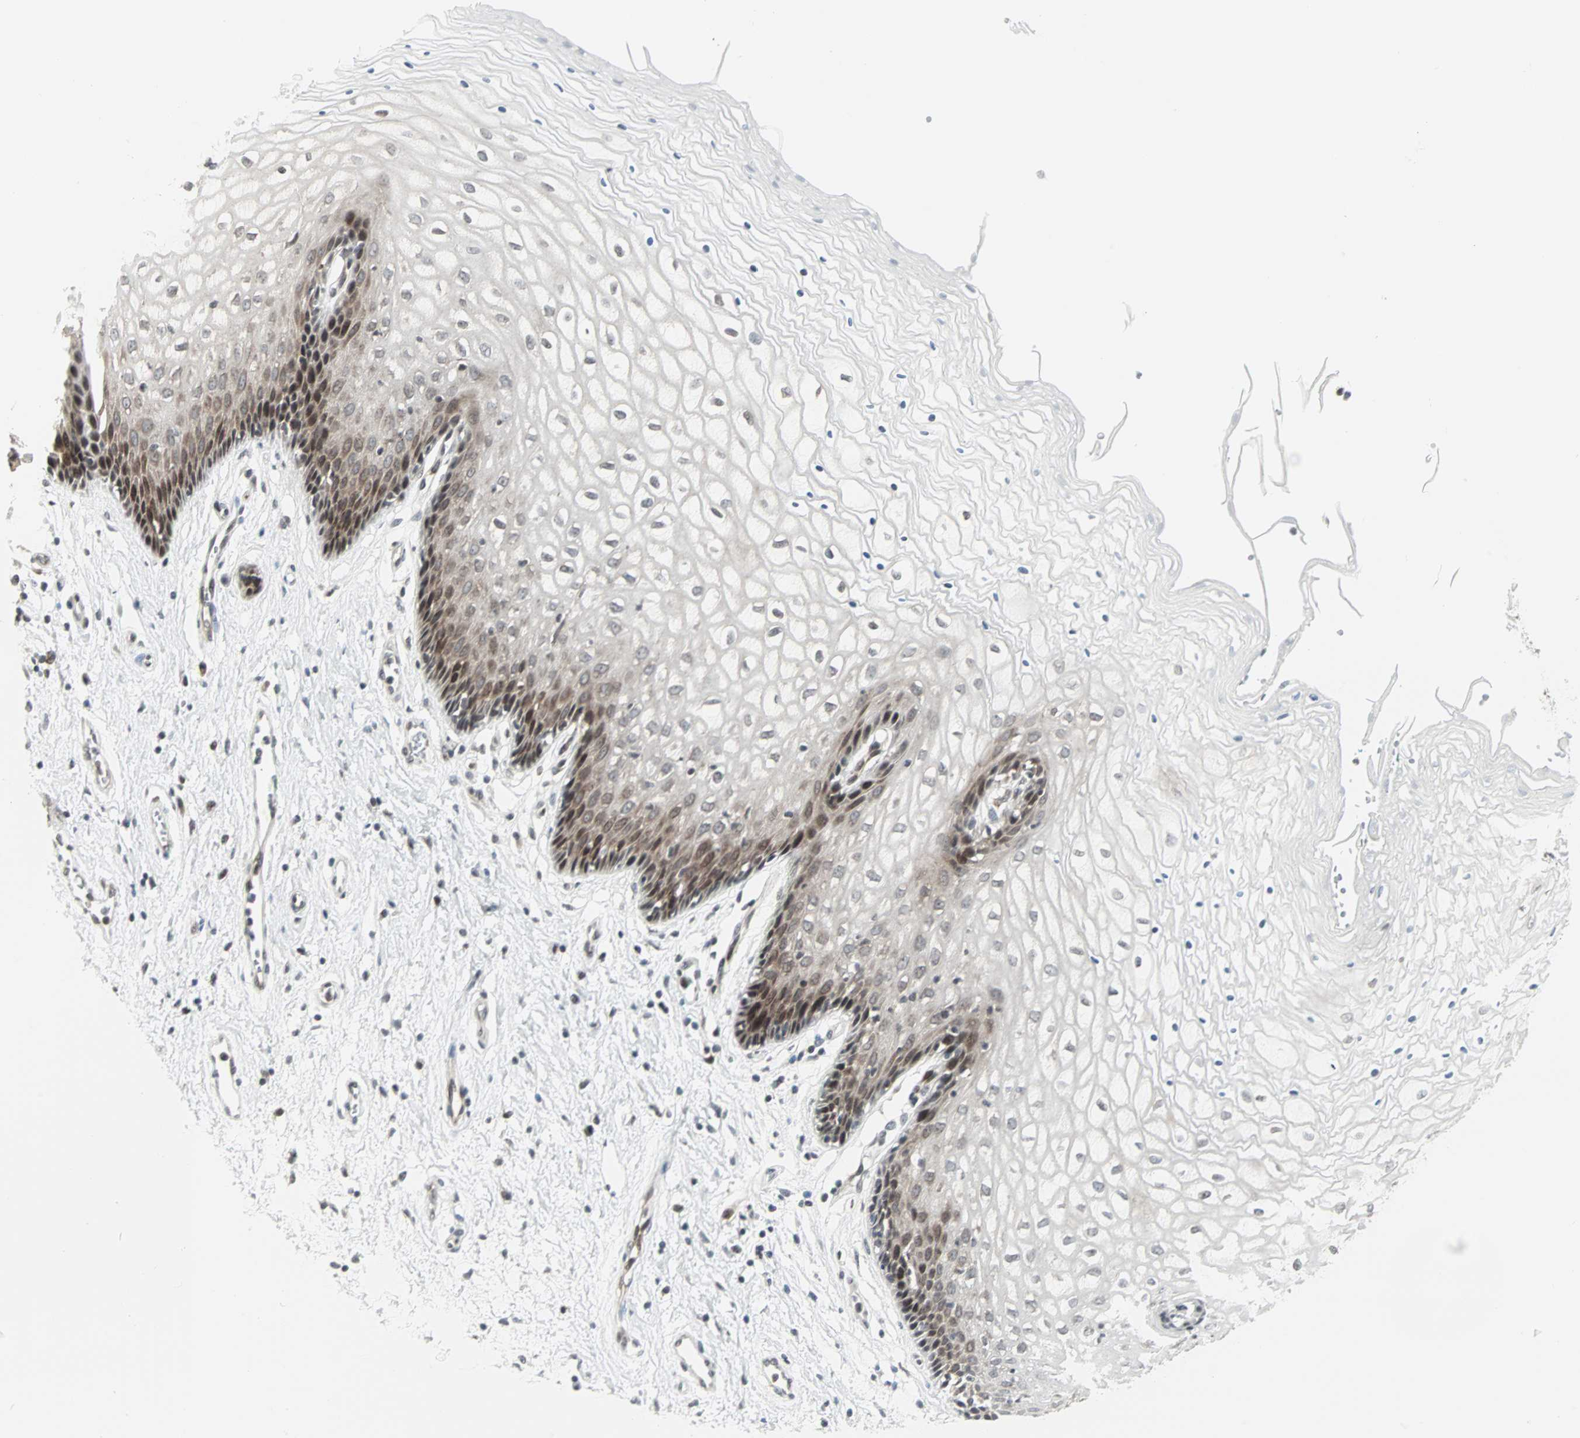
{"staining": {"intensity": "moderate", "quantity": "<25%", "location": "cytoplasmic/membranous,nuclear"}, "tissue": "vagina", "cell_type": "Squamous epithelial cells", "image_type": "normal", "snomed": [{"axis": "morphology", "description": "Normal tissue, NOS"}, {"axis": "topography", "description": "Vagina"}], "caption": "Immunohistochemistry (DAB (3,3'-diaminobenzidine)) staining of unremarkable vagina demonstrates moderate cytoplasmic/membranous,nuclear protein positivity in about <25% of squamous epithelial cells. (IHC, brightfield microscopy, high magnification).", "gene": "CBLC", "patient": {"sex": "female", "age": 34}}